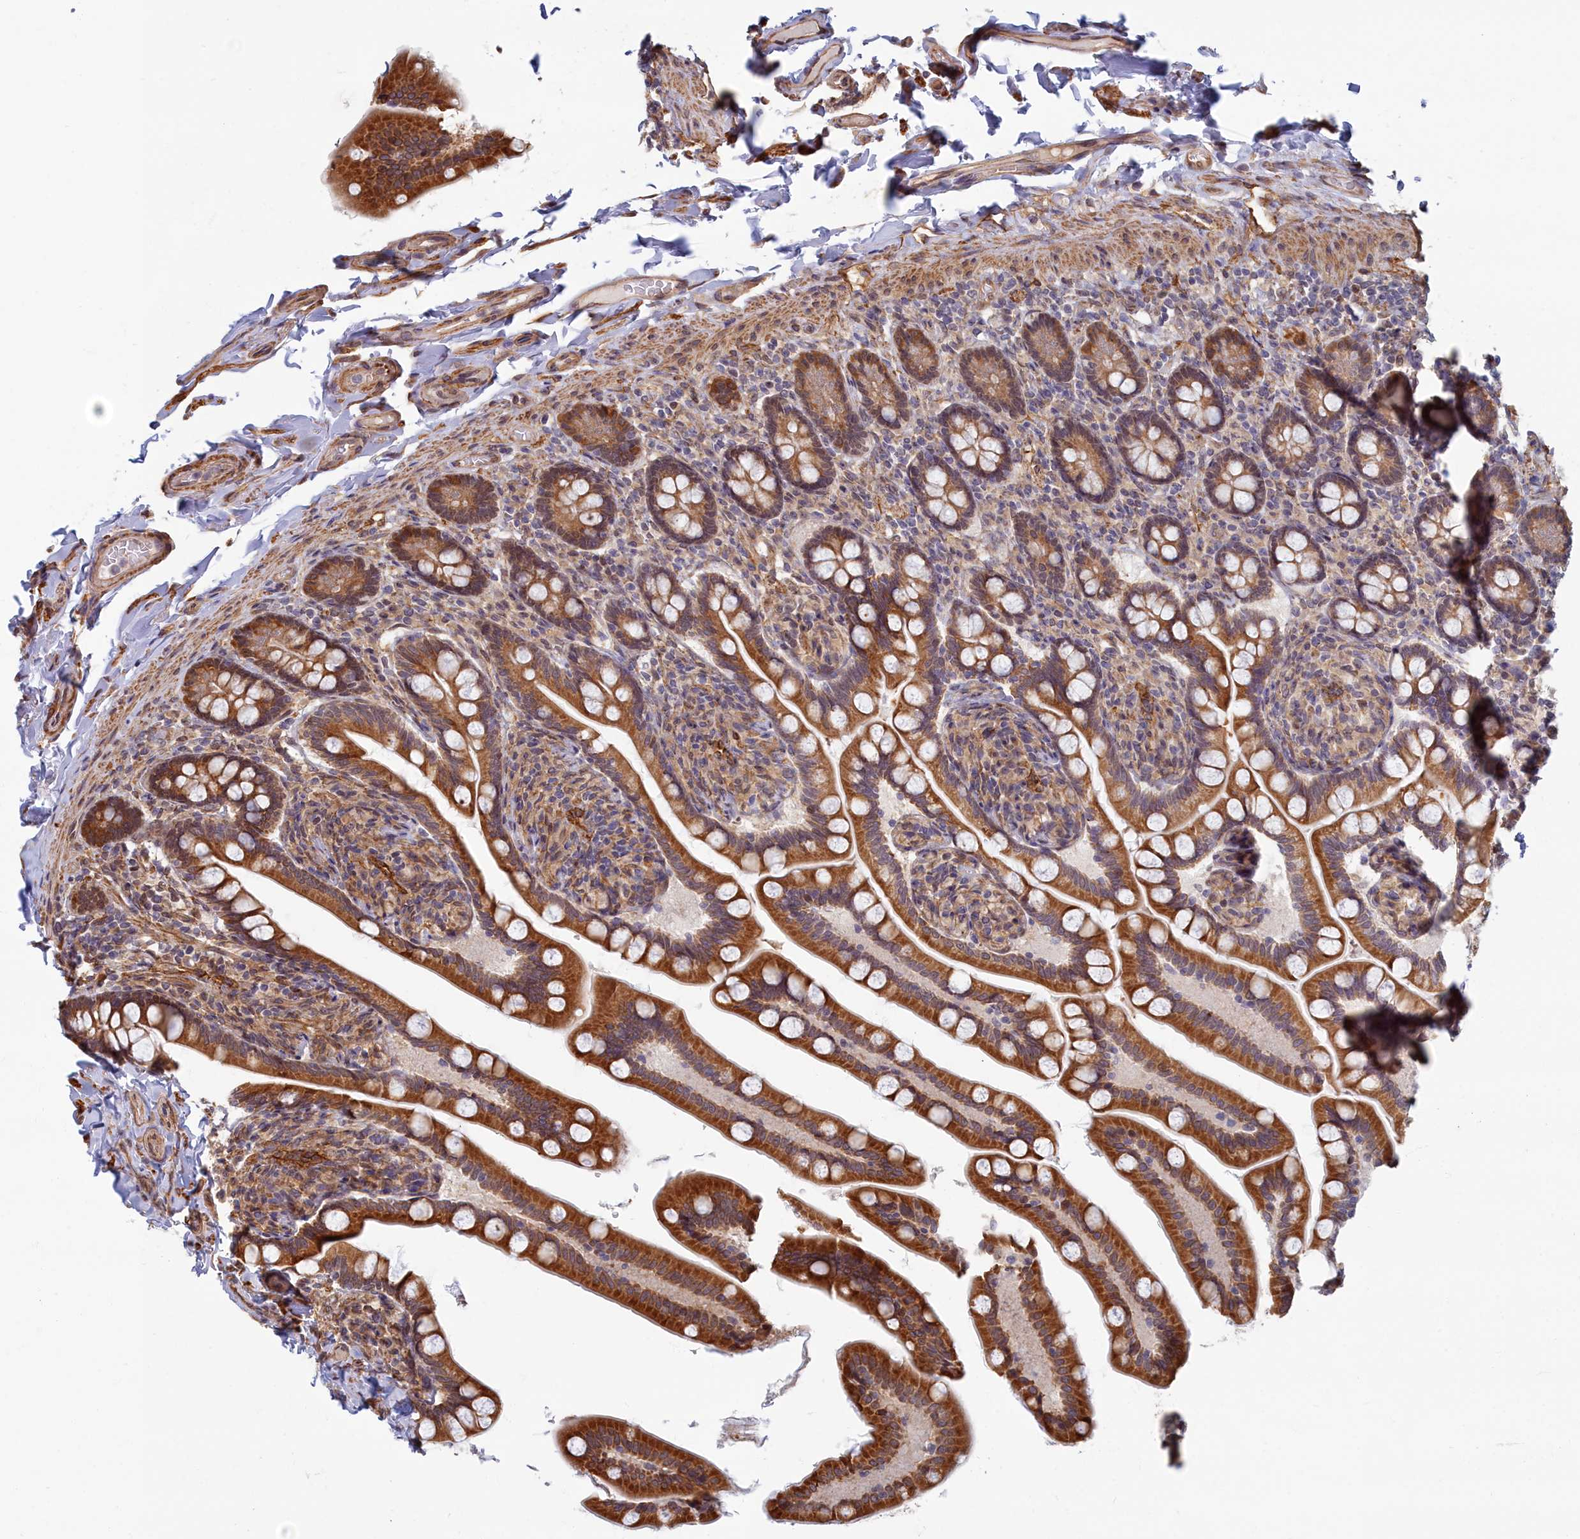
{"staining": {"intensity": "moderate", "quantity": ">75%", "location": "cytoplasmic/membranous"}, "tissue": "small intestine", "cell_type": "Glandular cells", "image_type": "normal", "snomed": [{"axis": "morphology", "description": "Normal tissue, NOS"}, {"axis": "topography", "description": "Small intestine"}], "caption": "IHC photomicrograph of unremarkable small intestine stained for a protein (brown), which shows medium levels of moderate cytoplasmic/membranous positivity in approximately >75% of glandular cells.", "gene": "MAK16", "patient": {"sex": "female", "age": 64}}